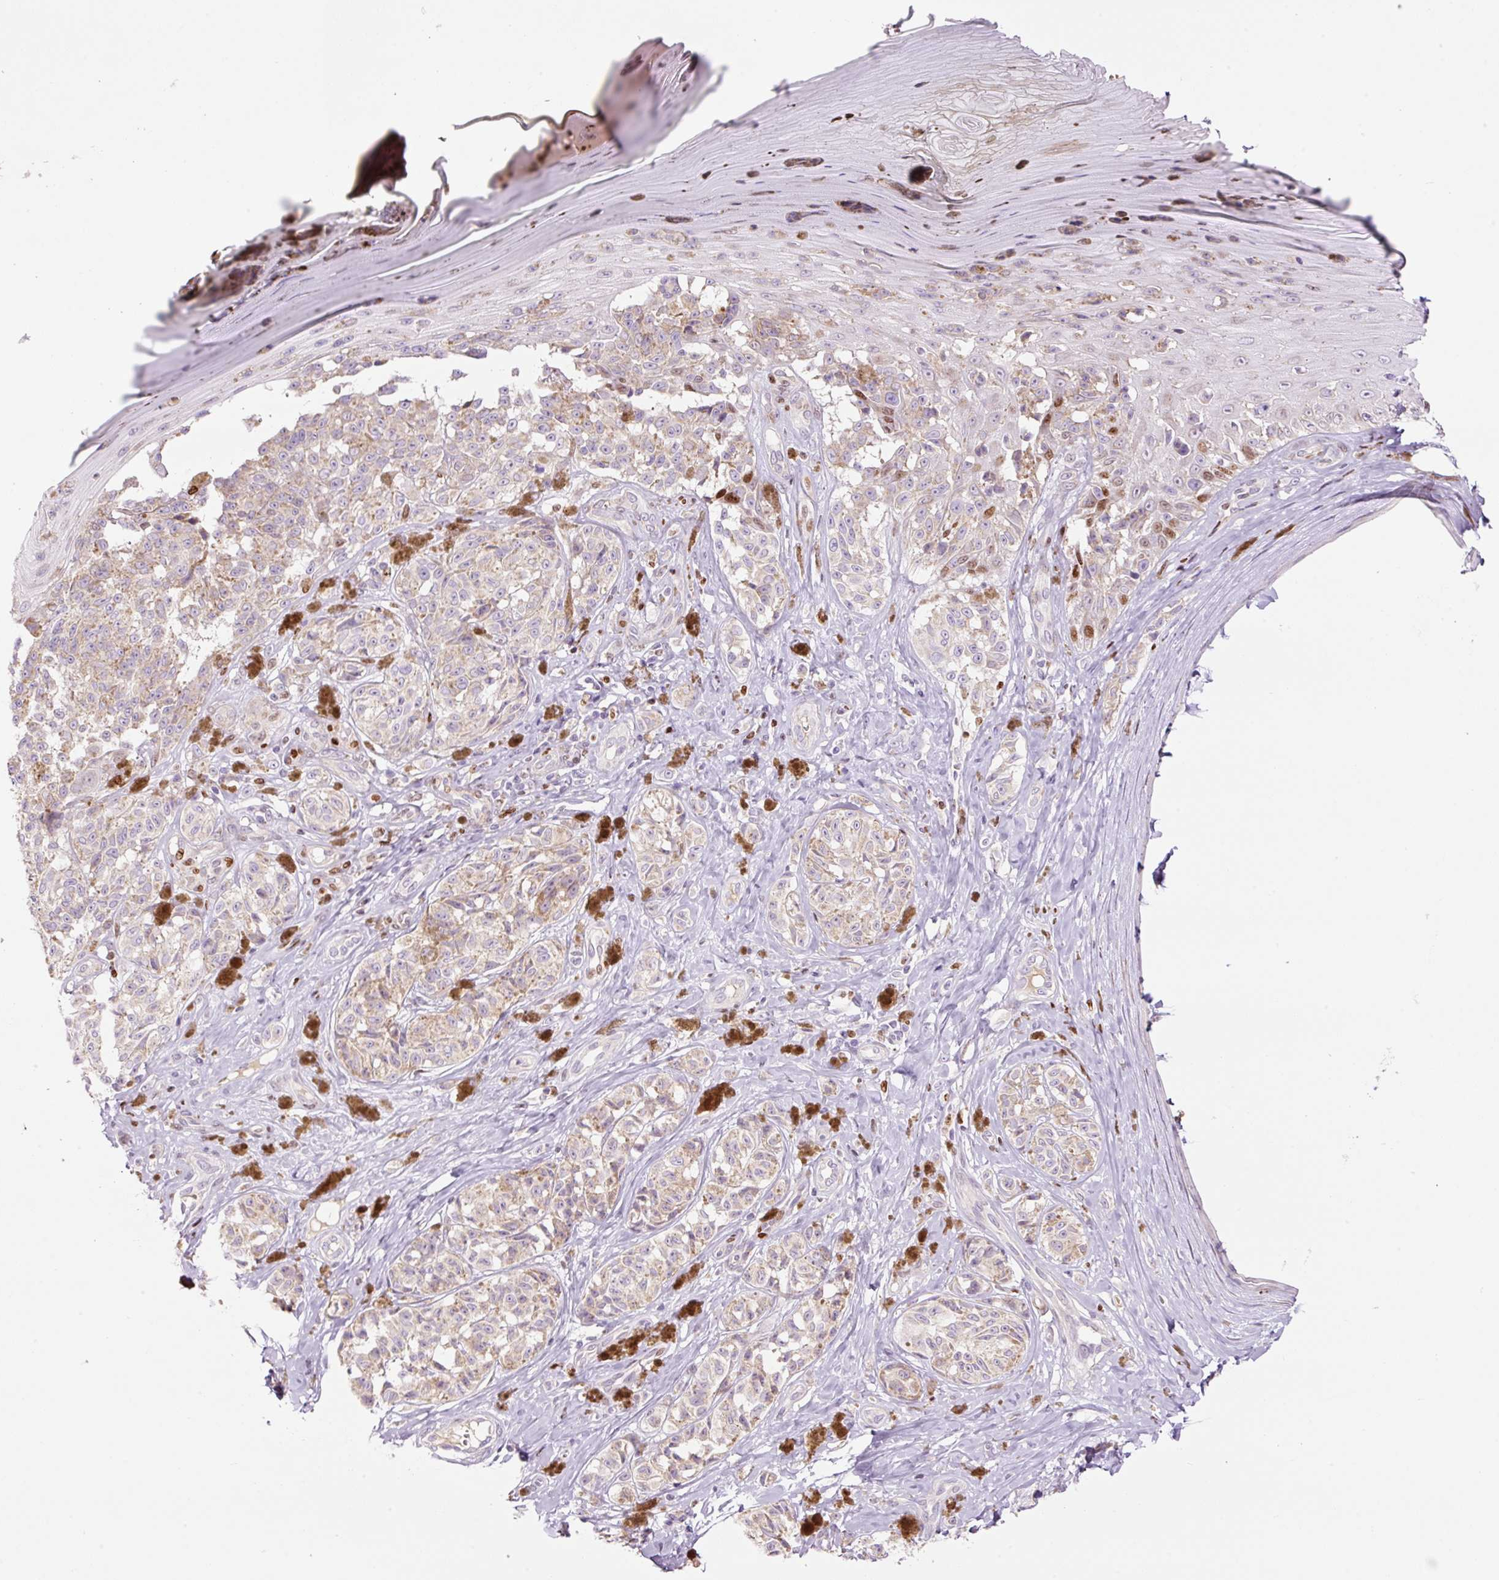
{"staining": {"intensity": "weak", "quantity": "25%-75%", "location": "cytoplasmic/membranous"}, "tissue": "melanoma", "cell_type": "Tumor cells", "image_type": "cancer", "snomed": [{"axis": "morphology", "description": "Malignant melanoma, NOS"}, {"axis": "topography", "description": "Skin"}], "caption": "Immunohistochemical staining of melanoma exhibits weak cytoplasmic/membranous protein staining in approximately 25%-75% of tumor cells.", "gene": "TMEM8B", "patient": {"sex": "female", "age": 65}}